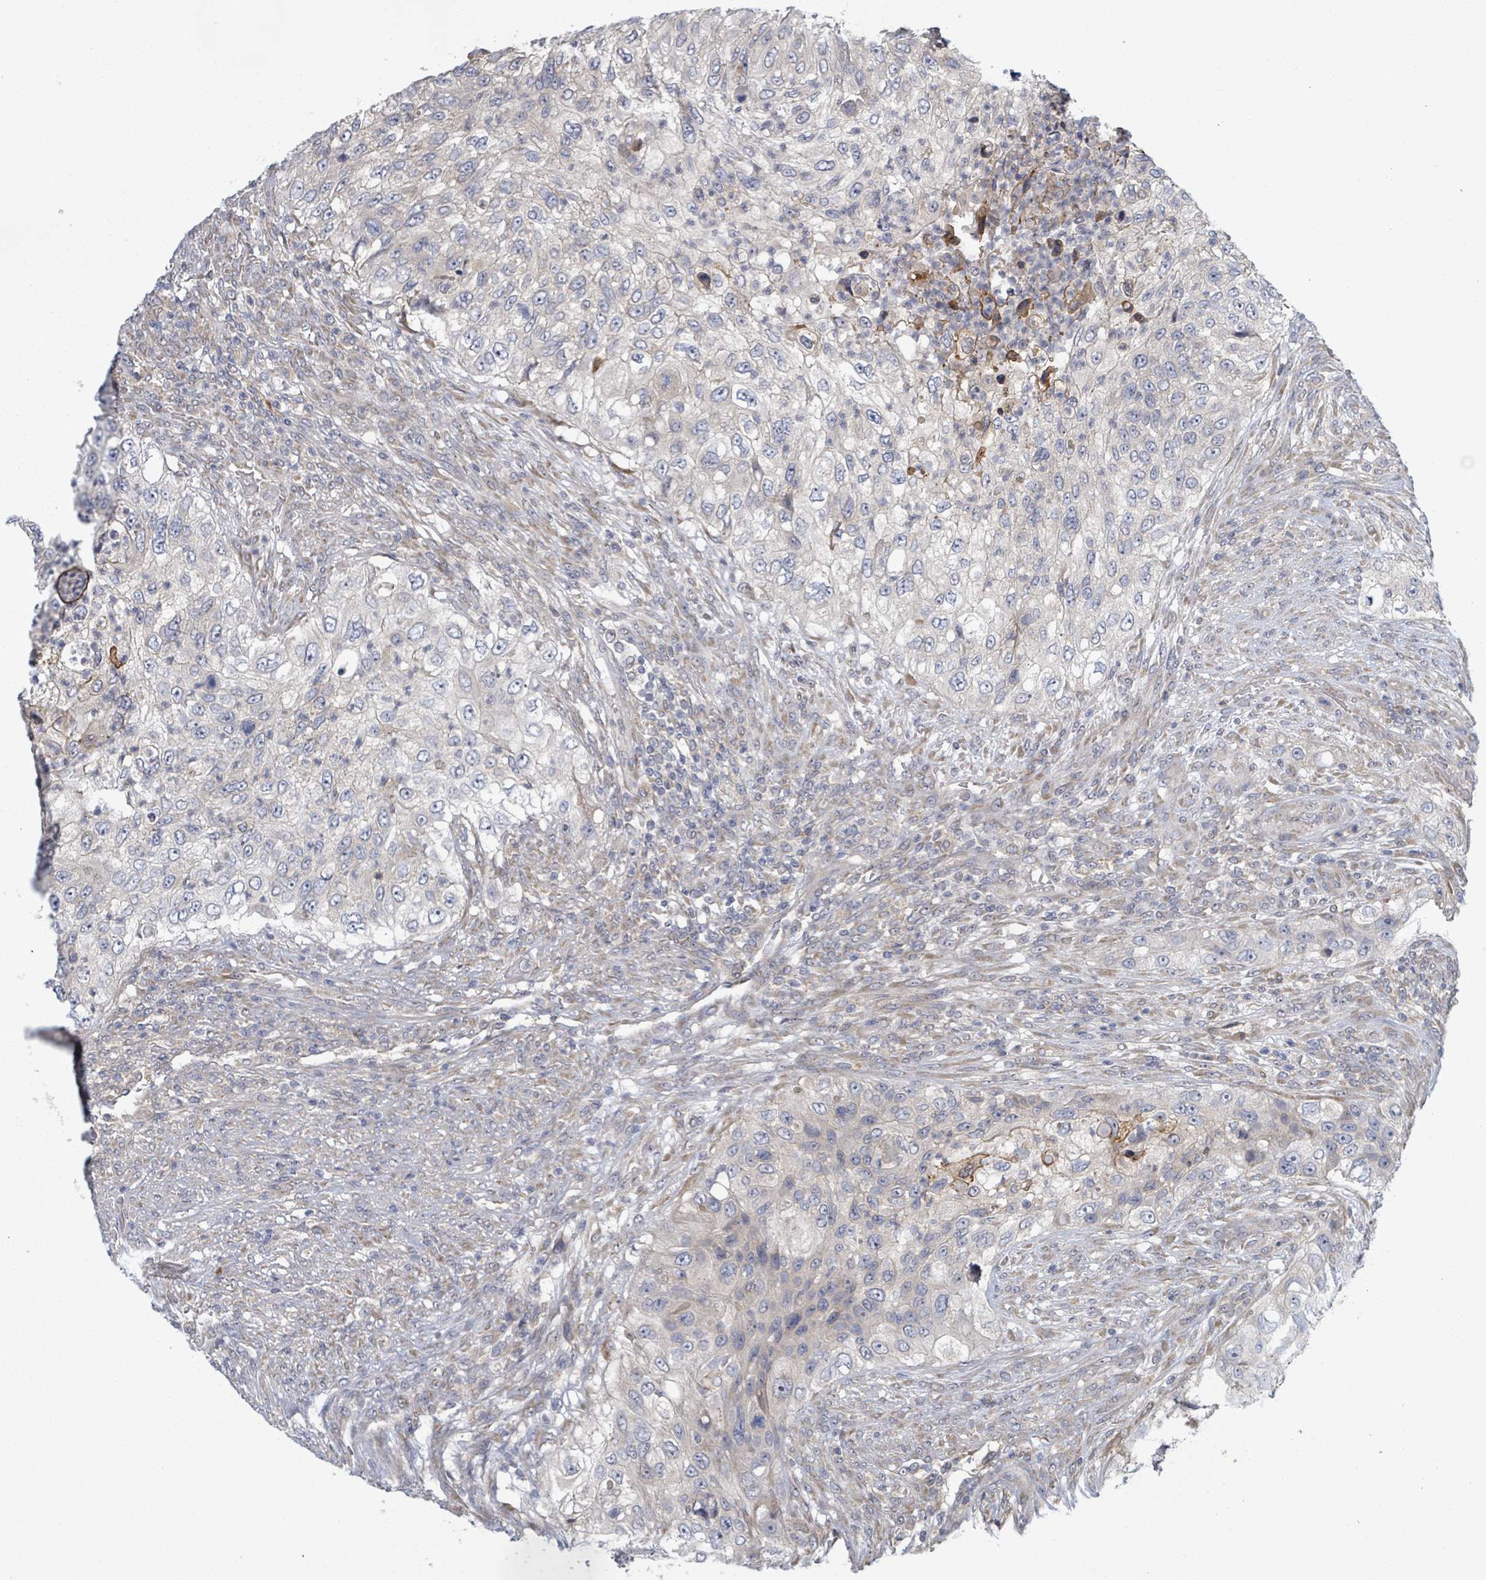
{"staining": {"intensity": "negative", "quantity": "none", "location": "none"}, "tissue": "urothelial cancer", "cell_type": "Tumor cells", "image_type": "cancer", "snomed": [{"axis": "morphology", "description": "Urothelial carcinoma, High grade"}, {"axis": "topography", "description": "Urinary bladder"}], "caption": "Urothelial cancer was stained to show a protein in brown. There is no significant expression in tumor cells.", "gene": "ATP13A1", "patient": {"sex": "female", "age": 60}}